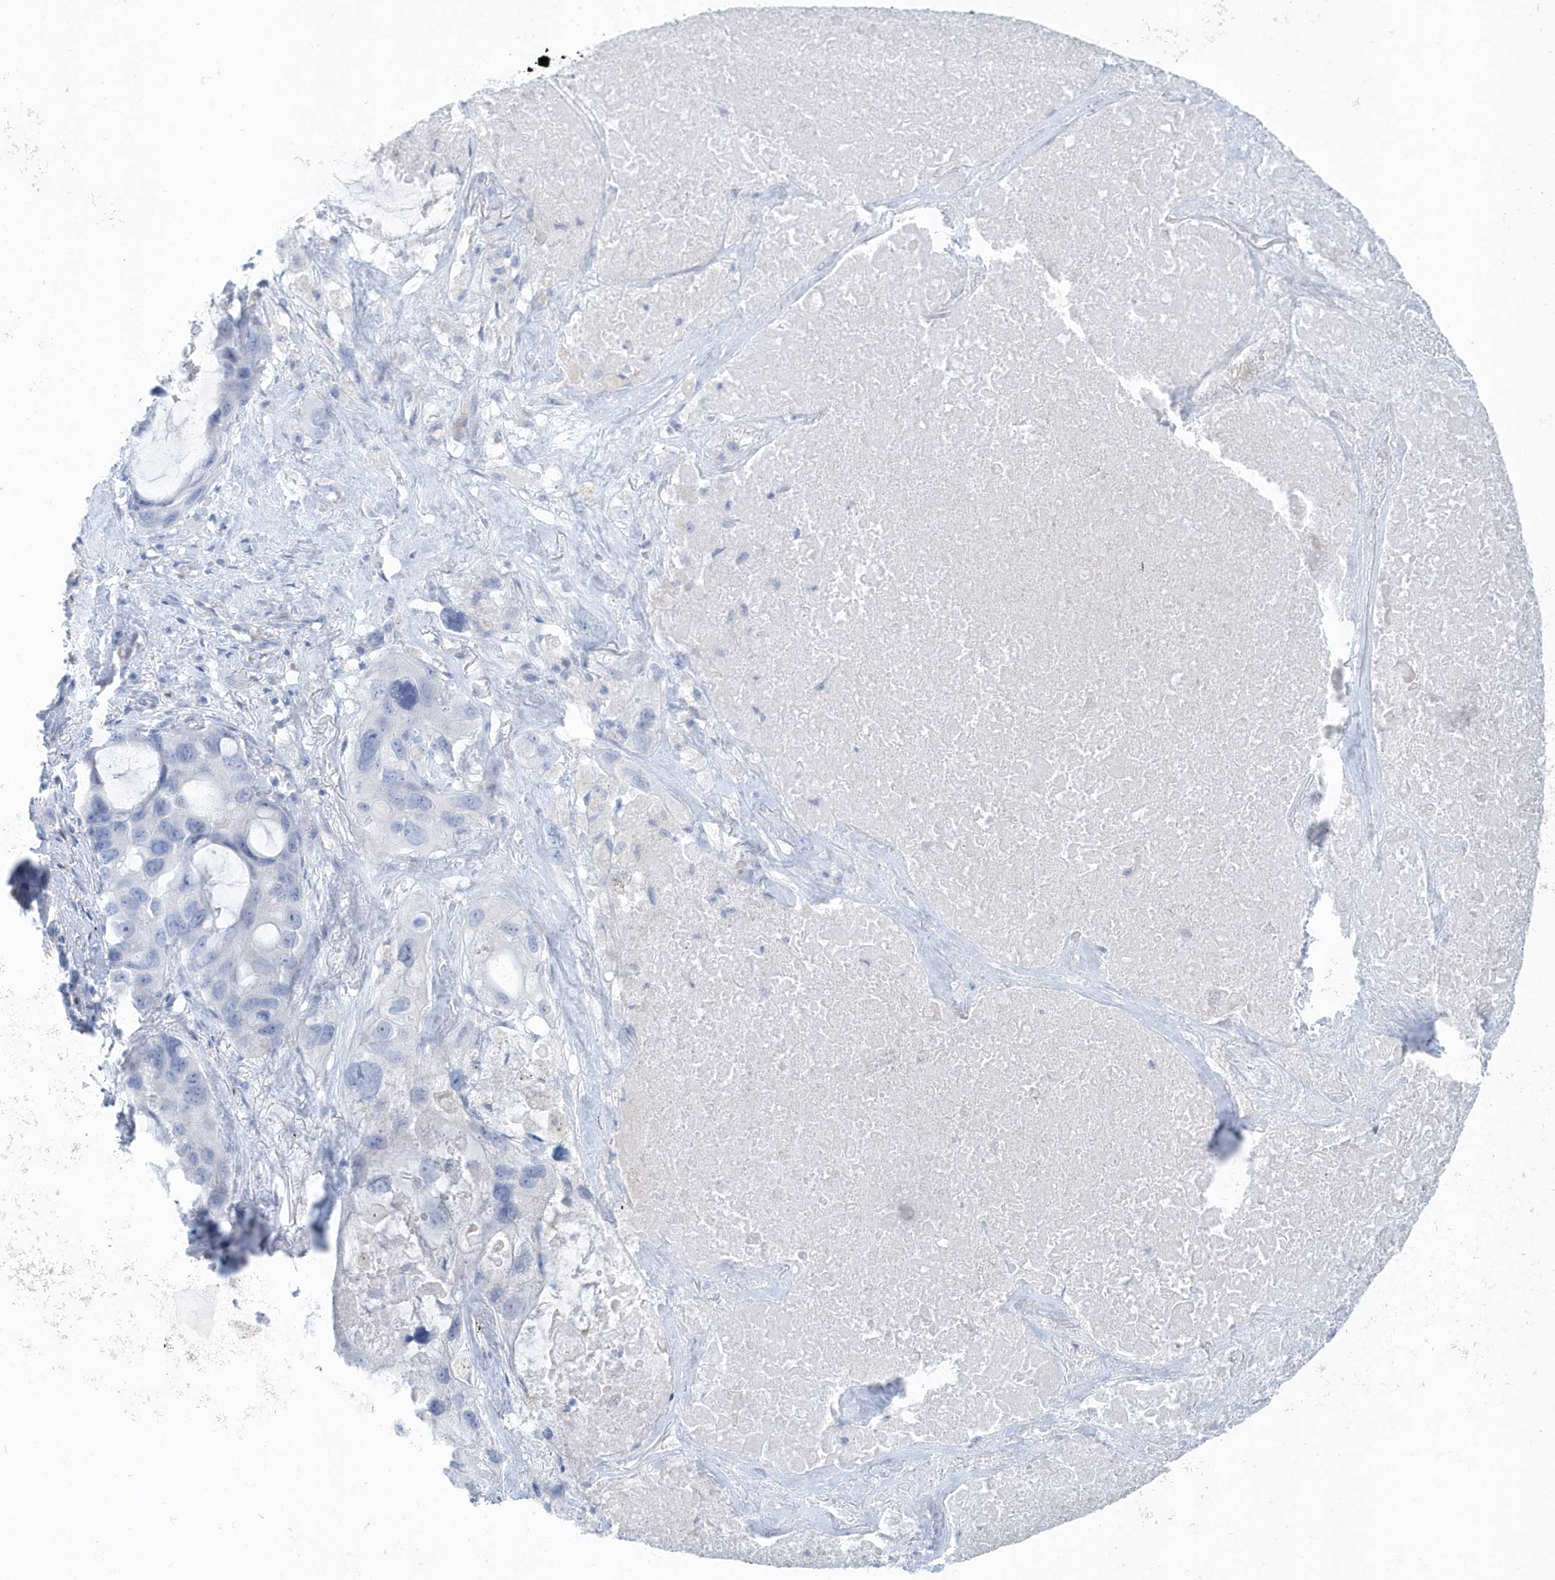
{"staining": {"intensity": "negative", "quantity": "none", "location": "none"}, "tissue": "lung cancer", "cell_type": "Tumor cells", "image_type": "cancer", "snomed": [{"axis": "morphology", "description": "Squamous cell carcinoma, NOS"}, {"axis": "topography", "description": "Lung"}], "caption": "Tumor cells show no significant protein expression in lung cancer (squamous cell carcinoma). The staining is performed using DAB (3,3'-diaminobenzidine) brown chromogen with nuclei counter-stained in using hematoxylin.", "gene": "FAM98A", "patient": {"sex": "female", "age": 73}}